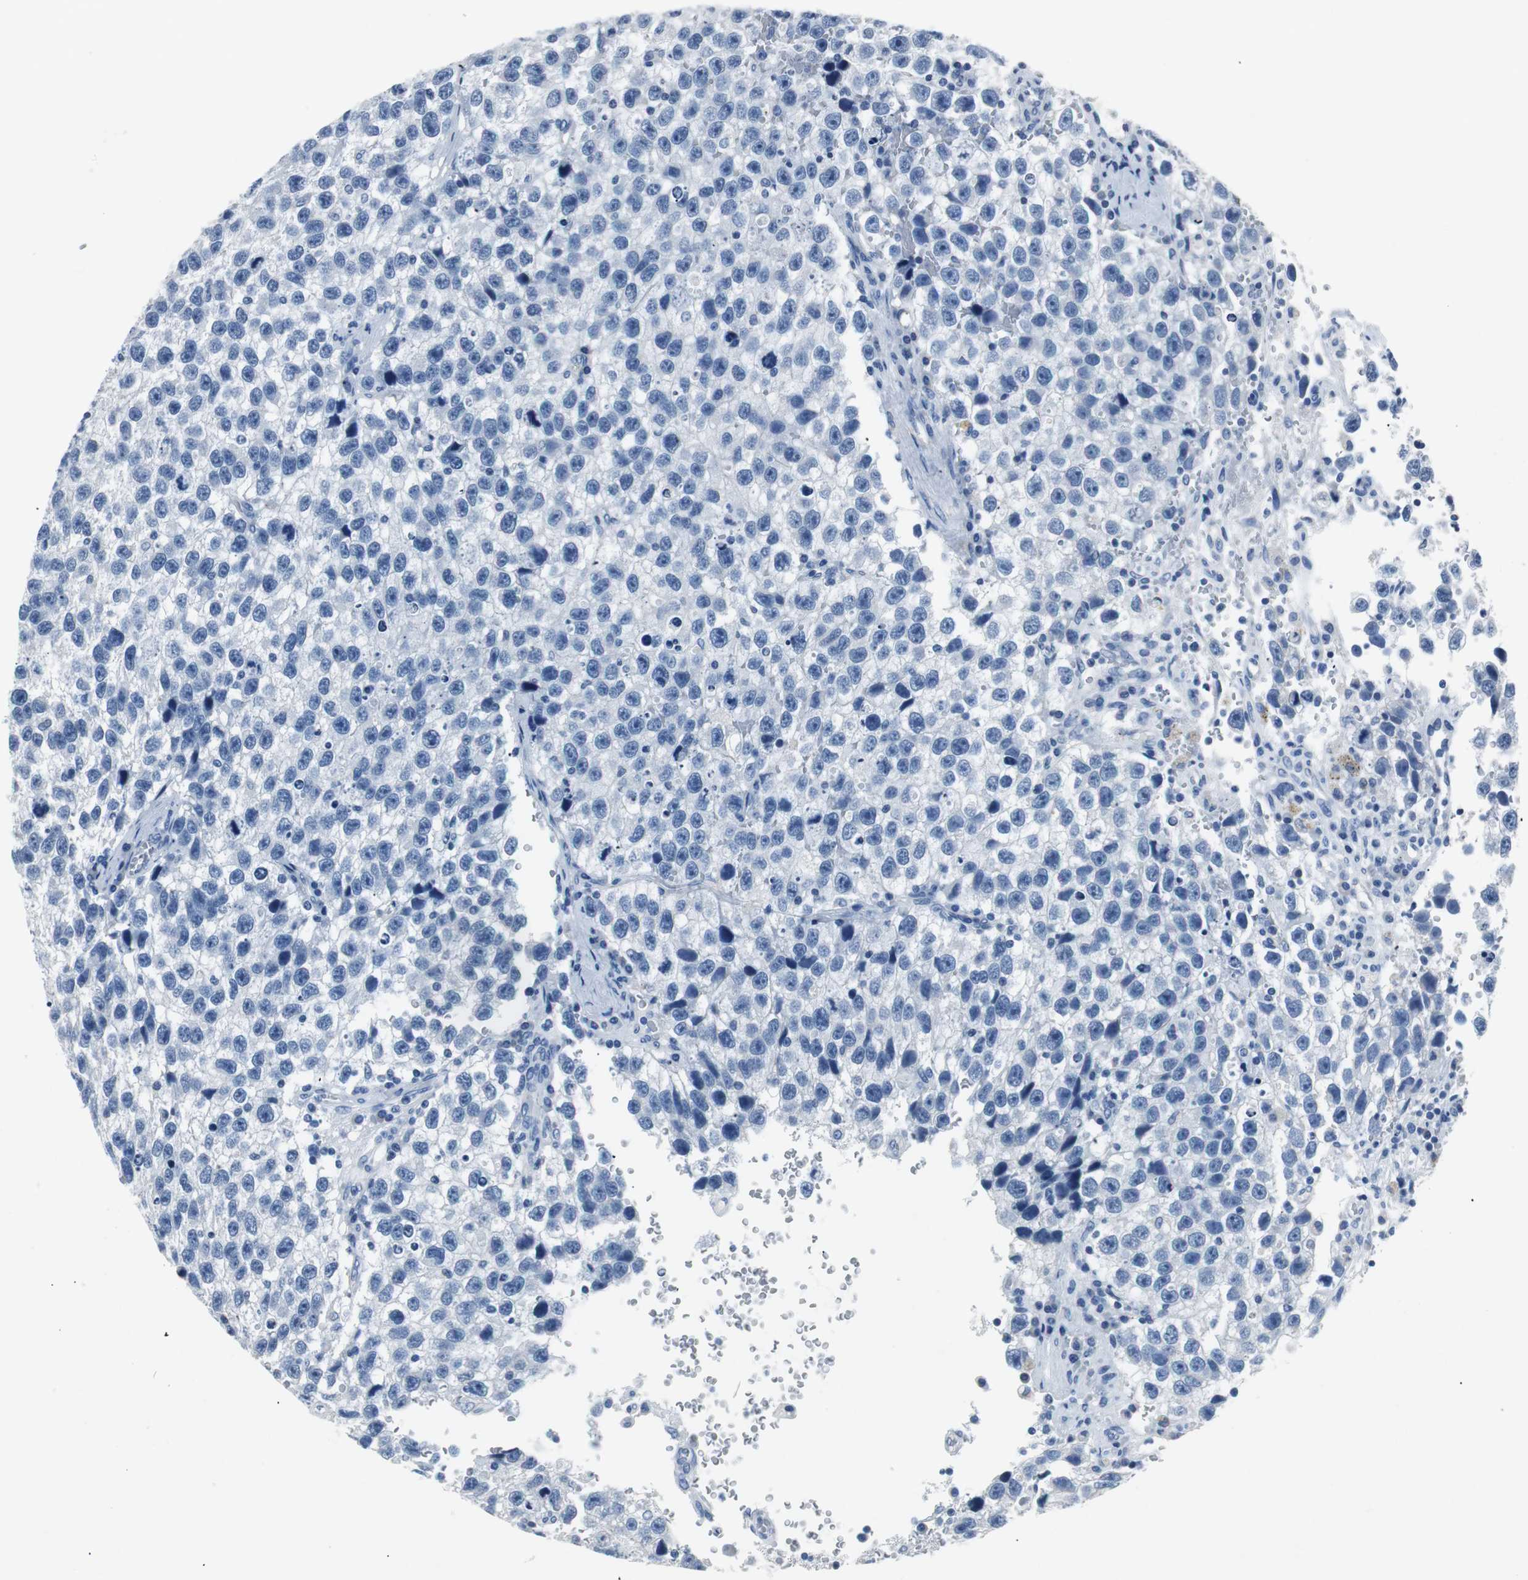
{"staining": {"intensity": "negative", "quantity": "none", "location": "none"}, "tissue": "testis cancer", "cell_type": "Tumor cells", "image_type": "cancer", "snomed": [{"axis": "morphology", "description": "Seminoma, NOS"}, {"axis": "topography", "description": "Testis"}], "caption": "Tumor cells are negative for protein expression in human testis seminoma. (DAB immunohistochemistry (IHC) visualized using brightfield microscopy, high magnification).", "gene": "LRP2", "patient": {"sex": "male", "age": 33}}